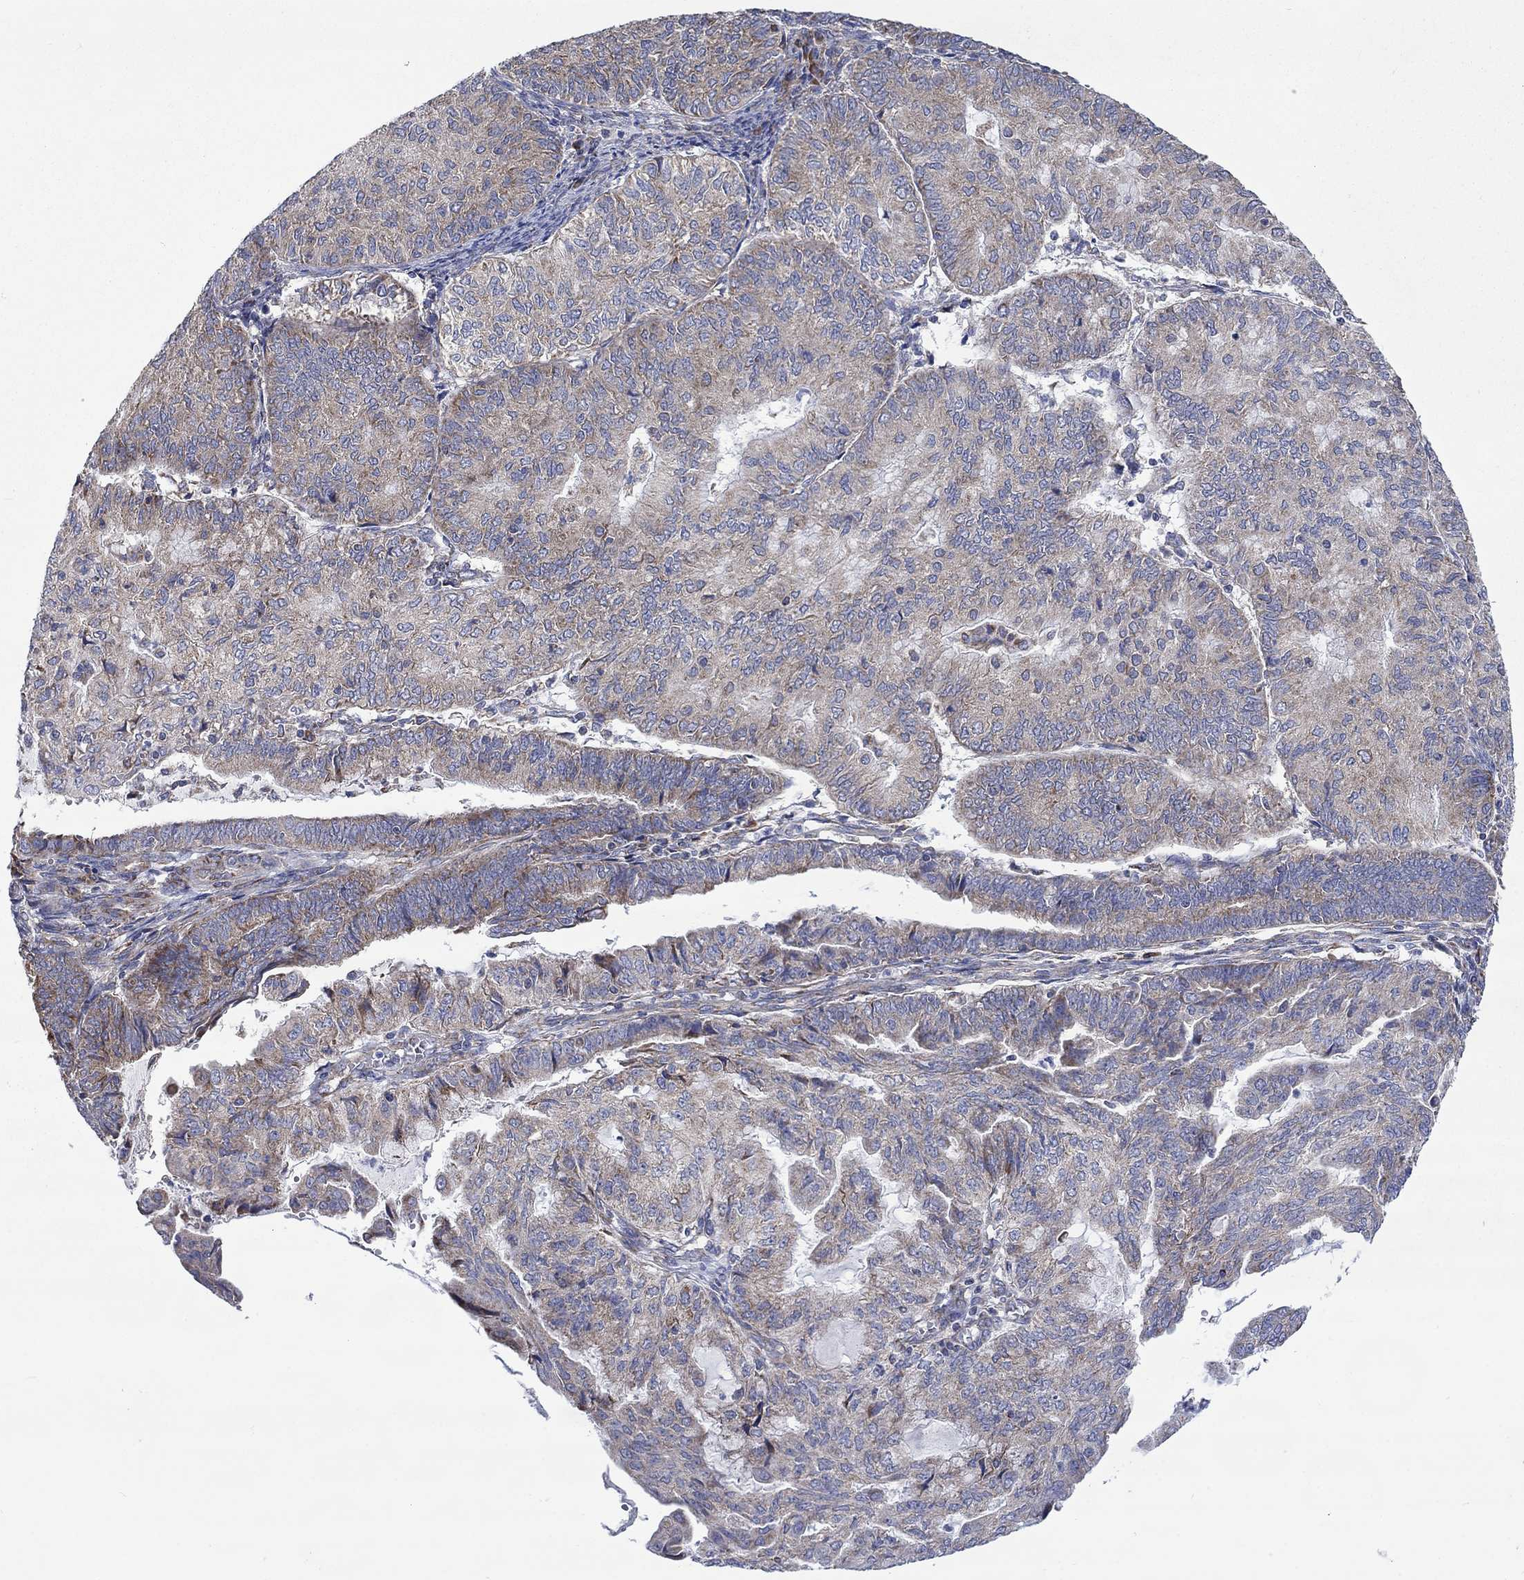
{"staining": {"intensity": "weak", "quantity": "25%-75%", "location": "cytoplasmic/membranous"}, "tissue": "endometrial cancer", "cell_type": "Tumor cells", "image_type": "cancer", "snomed": [{"axis": "morphology", "description": "Adenocarcinoma, NOS"}, {"axis": "topography", "description": "Endometrium"}], "caption": "Immunohistochemical staining of human endometrial adenocarcinoma demonstrates weak cytoplasmic/membranous protein expression in about 25%-75% of tumor cells.", "gene": "RPLP0", "patient": {"sex": "female", "age": 82}}